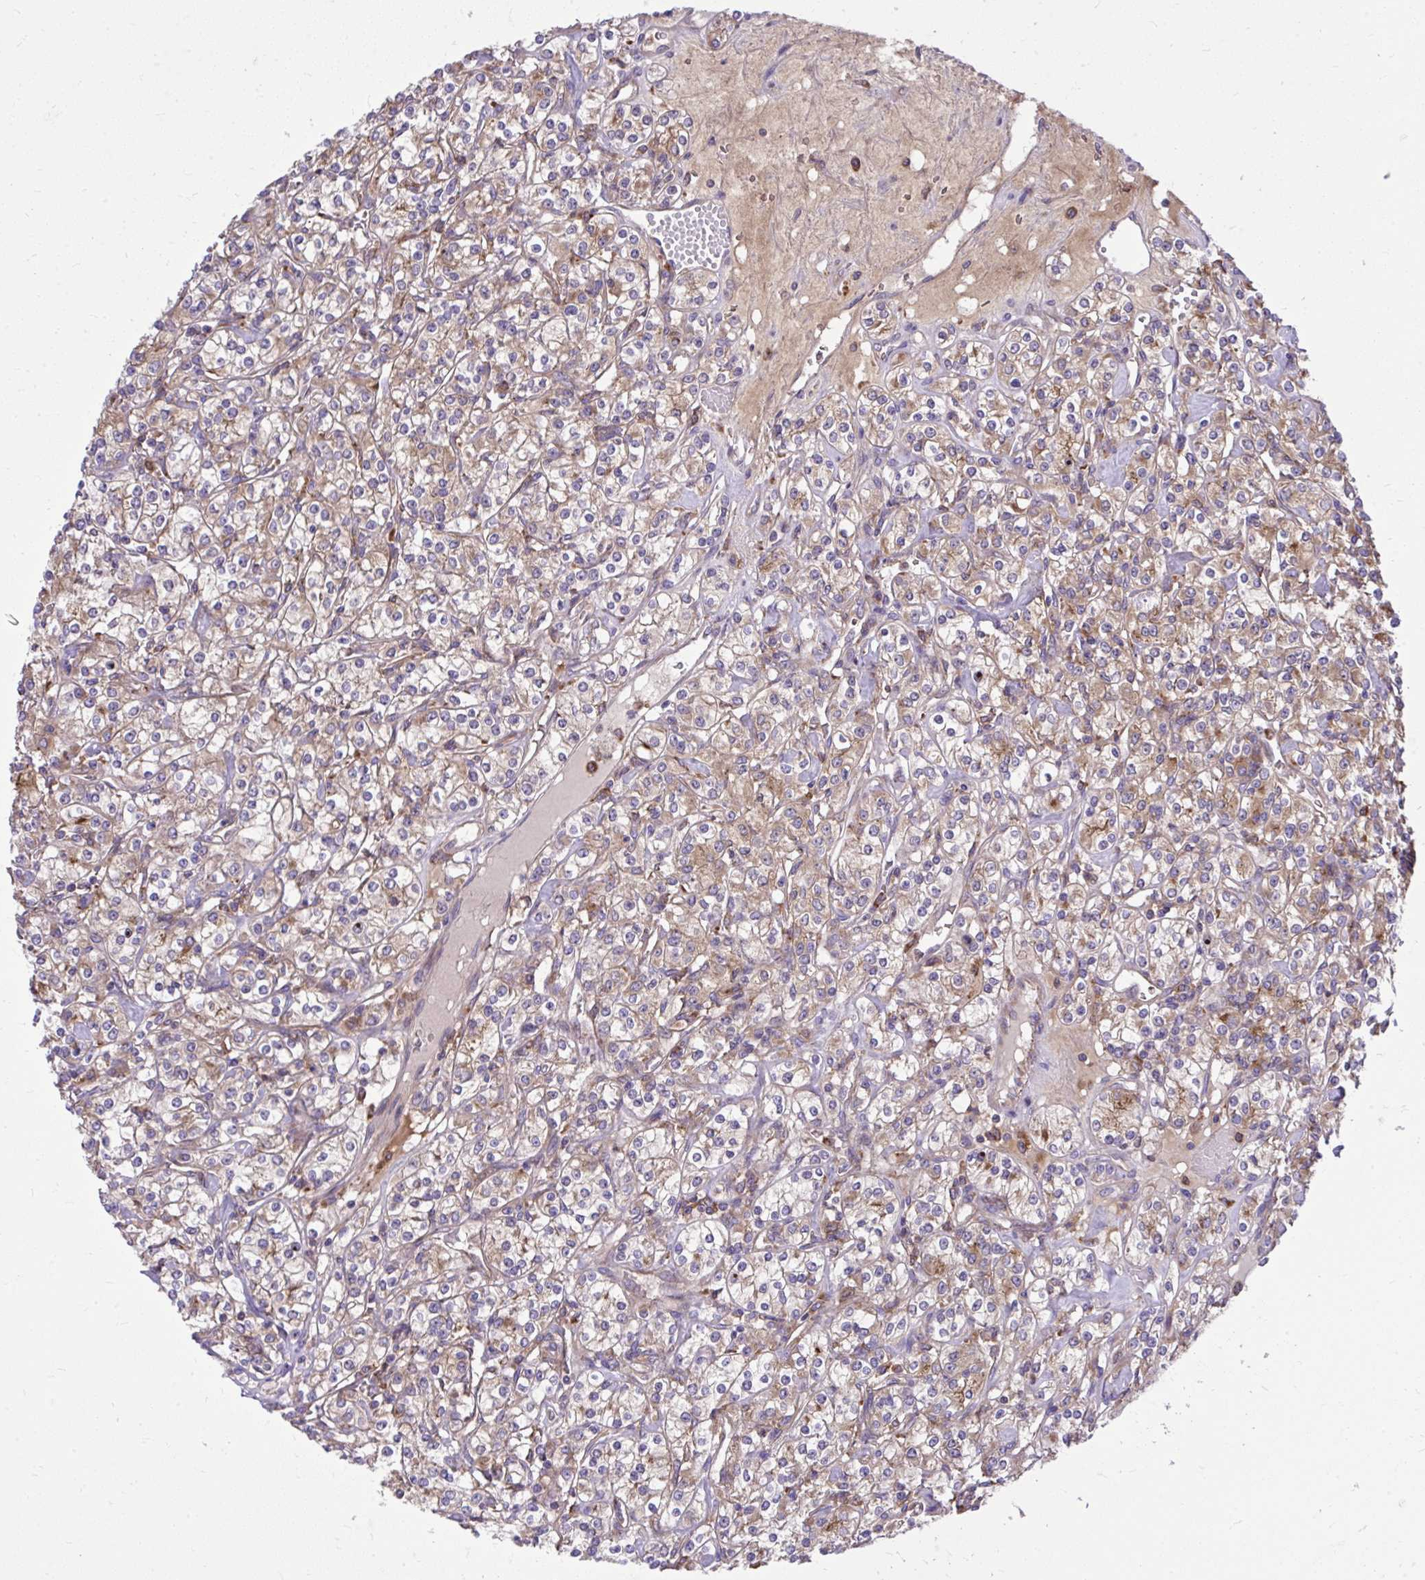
{"staining": {"intensity": "weak", "quantity": "25%-75%", "location": "cytoplasmic/membranous"}, "tissue": "renal cancer", "cell_type": "Tumor cells", "image_type": "cancer", "snomed": [{"axis": "morphology", "description": "Adenocarcinoma, NOS"}, {"axis": "topography", "description": "Kidney"}], "caption": "Tumor cells reveal weak cytoplasmic/membranous positivity in about 25%-75% of cells in adenocarcinoma (renal).", "gene": "PAIP2", "patient": {"sex": "male", "age": 77}}